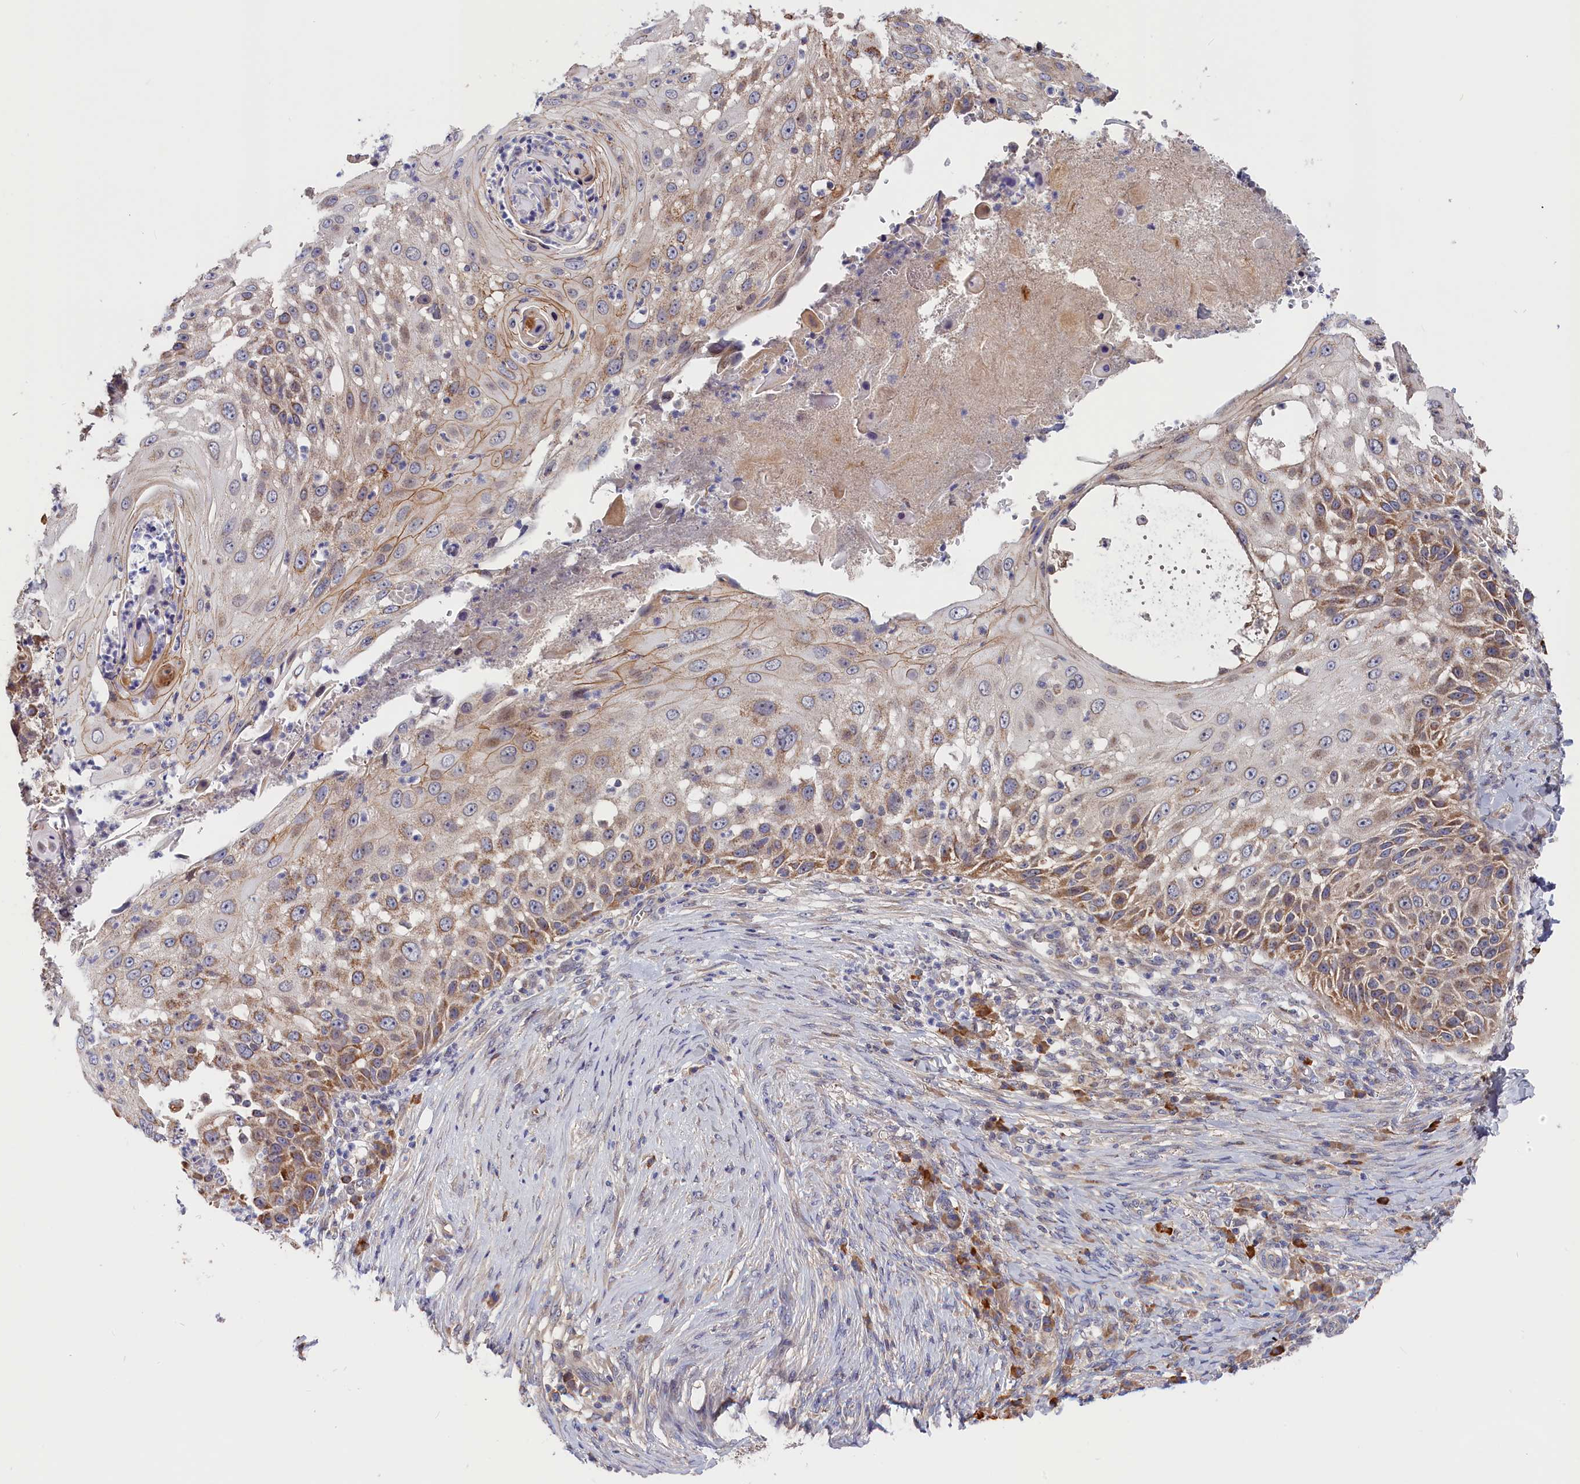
{"staining": {"intensity": "moderate", "quantity": "<25%", "location": "cytoplasmic/membranous"}, "tissue": "skin cancer", "cell_type": "Tumor cells", "image_type": "cancer", "snomed": [{"axis": "morphology", "description": "Squamous cell carcinoma, NOS"}, {"axis": "topography", "description": "Skin"}], "caption": "Tumor cells display low levels of moderate cytoplasmic/membranous expression in approximately <25% of cells in human squamous cell carcinoma (skin). Ihc stains the protein of interest in brown and the nuclei are stained blue.", "gene": "CEP44", "patient": {"sex": "female", "age": 44}}